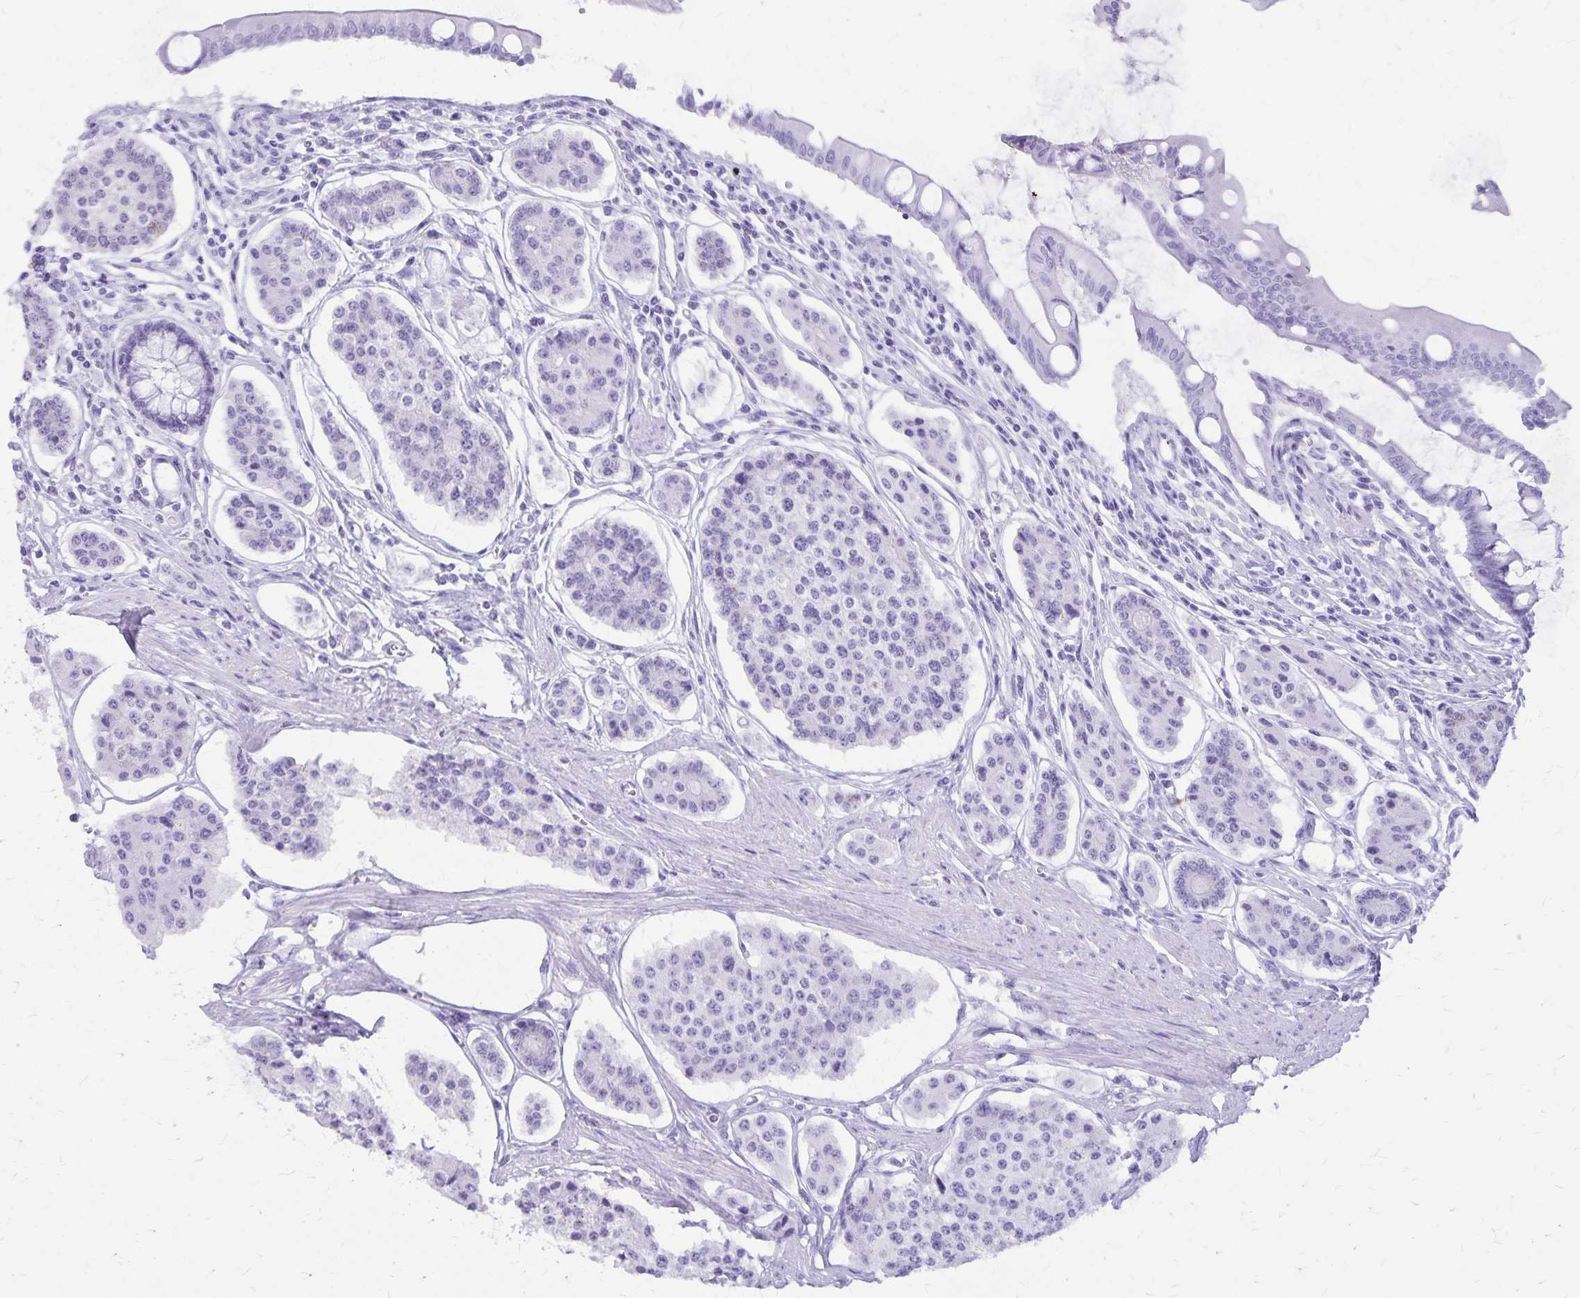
{"staining": {"intensity": "negative", "quantity": "none", "location": "none"}, "tissue": "carcinoid", "cell_type": "Tumor cells", "image_type": "cancer", "snomed": [{"axis": "morphology", "description": "Carcinoid, malignant, NOS"}, {"axis": "topography", "description": "Small intestine"}], "caption": "Carcinoid was stained to show a protein in brown. There is no significant staining in tumor cells.", "gene": "DEFA5", "patient": {"sex": "female", "age": 65}}